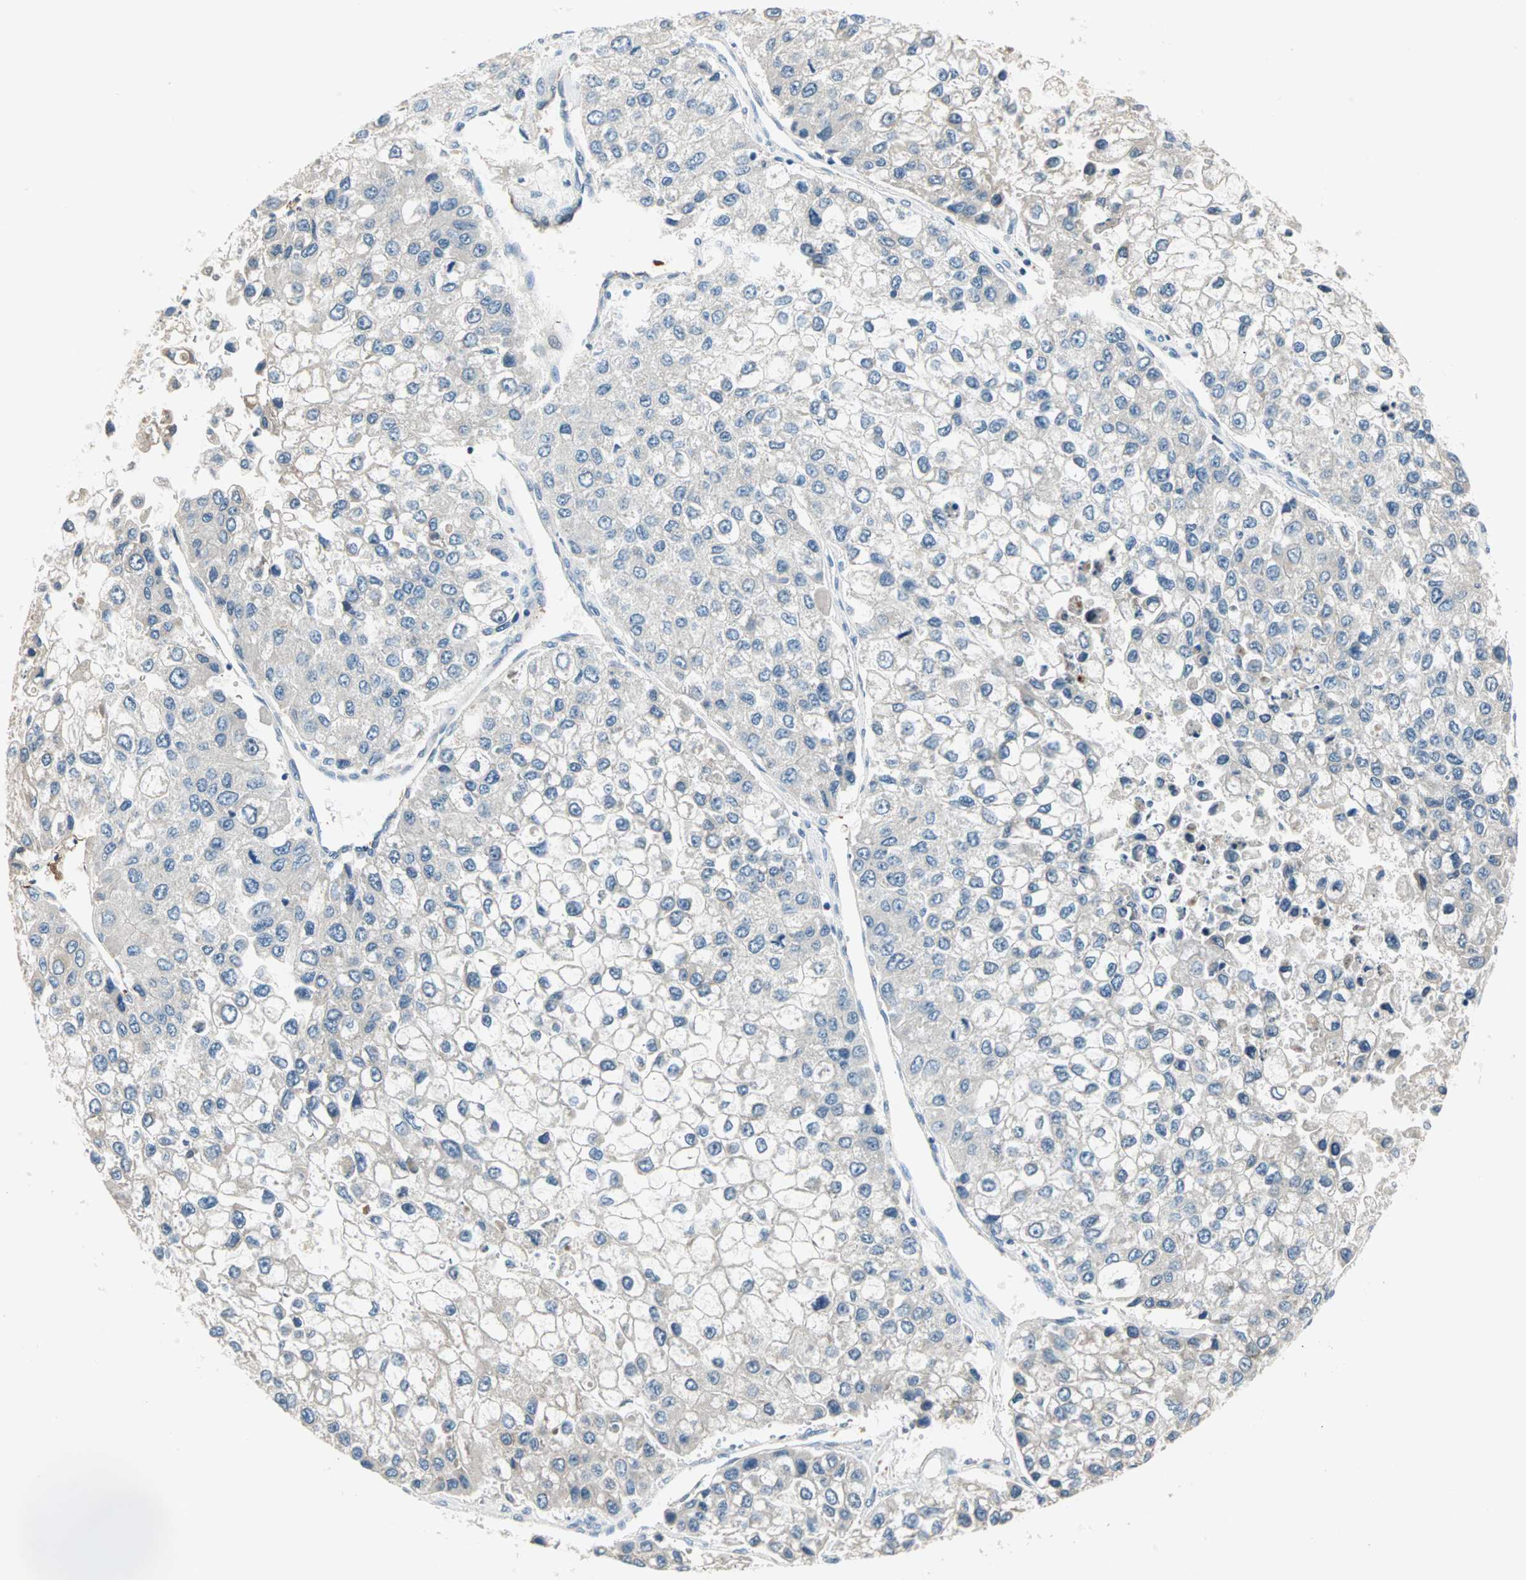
{"staining": {"intensity": "negative", "quantity": "none", "location": "none"}, "tissue": "liver cancer", "cell_type": "Tumor cells", "image_type": "cancer", "snomed": [{"axis": "morphology", "description": "Carcinoma, Hepatocellular, NOS"}, {"axis": "topography", "description": "Liver"}], "caption": "A high-resolution micrograph shows immunohistochemistry staining of hepatocellular carcinoma (liver), which demonstrates no significant positivity in tumor cells. The staining was performed using DAB (3,3'-diaminobenzidine) to visualize the protein expression in brown, while the nuclei were stained in blue with hematoxylin (Magnification: 20x).", "gene": "PROS1", "patient": {"sex": "female", "age": 66}}